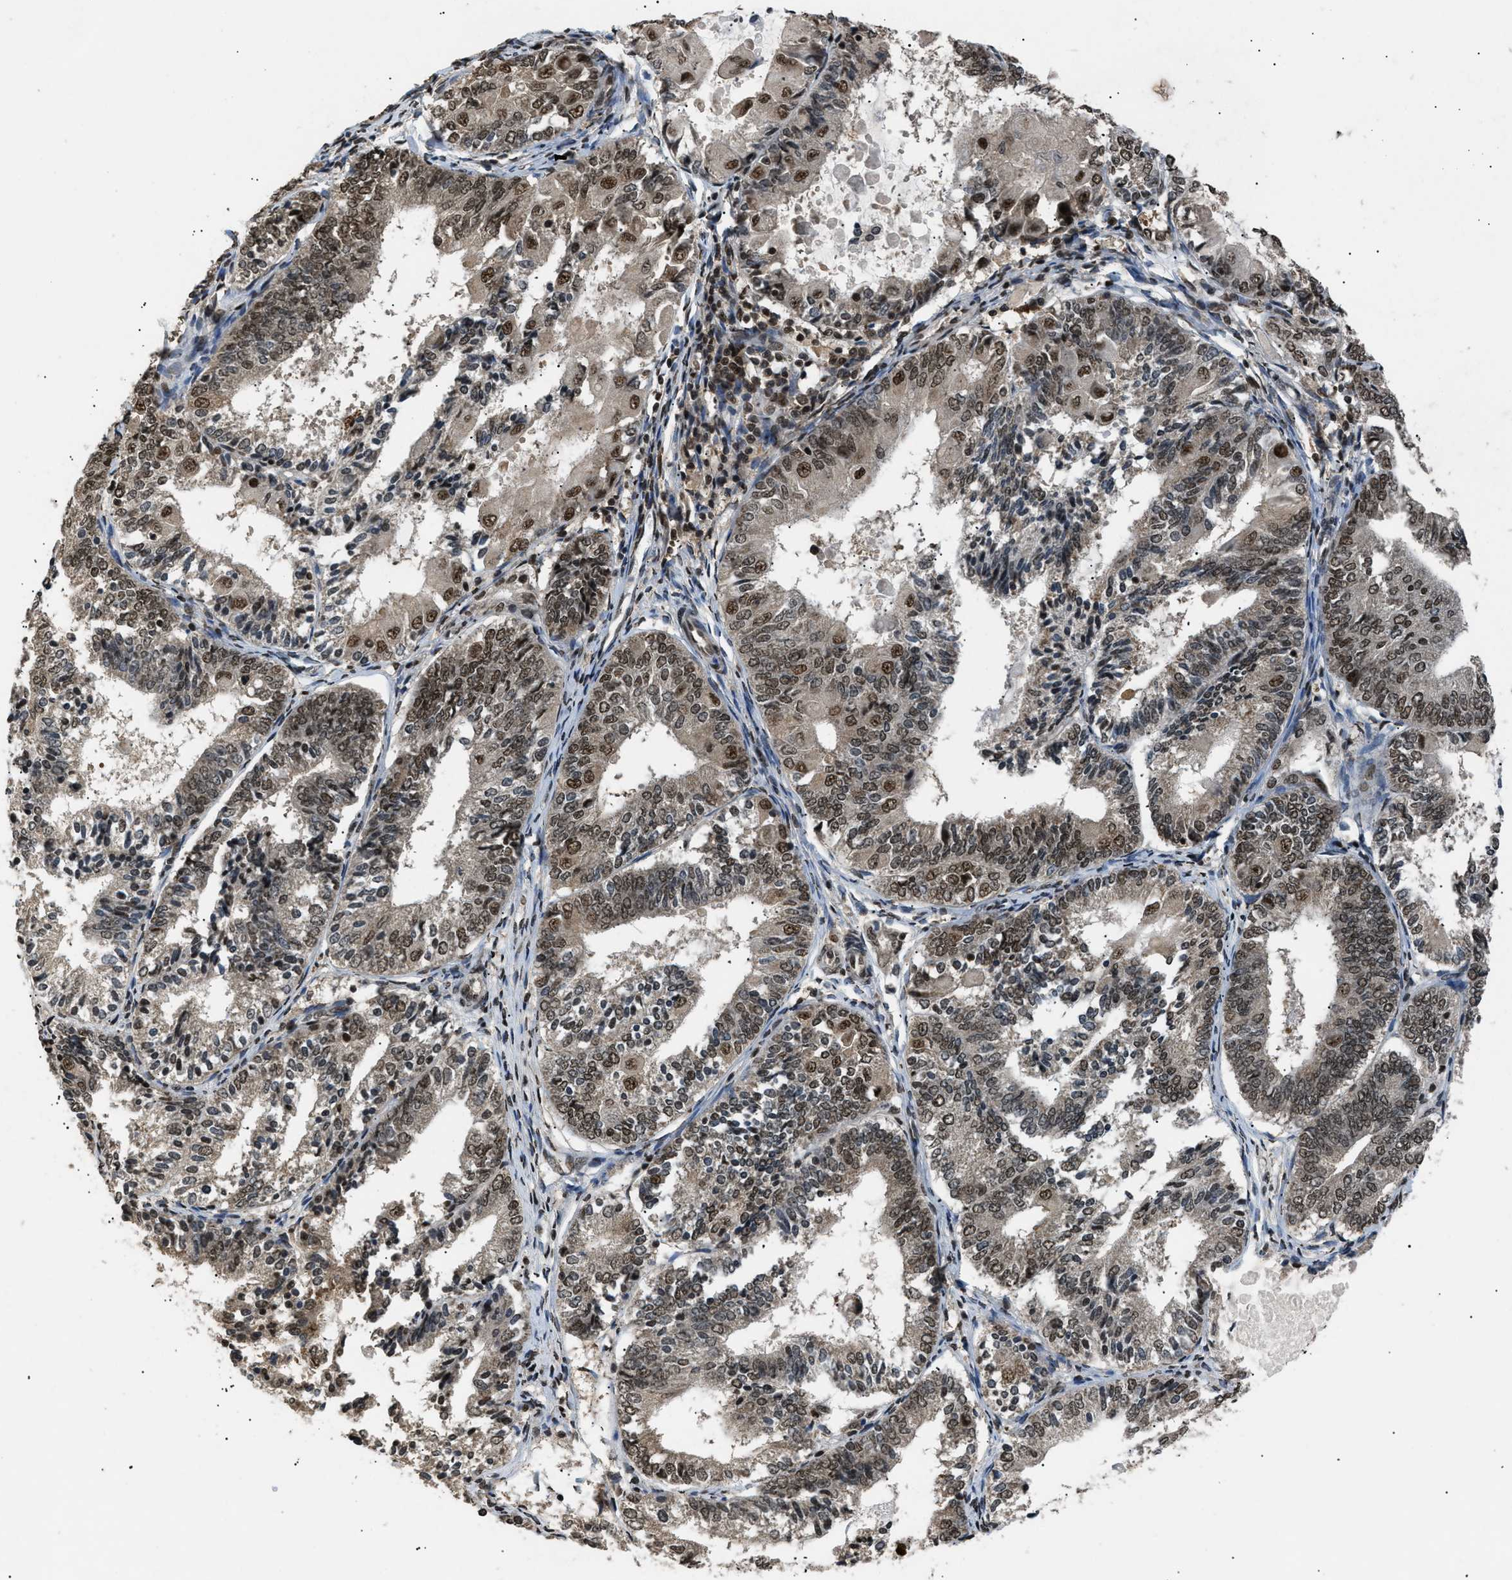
{"staining": {"intensity": "moderate", "quantity": ">75%", "location": "nuclear"}, "tissue": "endometrial cancer", "cell_type": "Tumor cells", "image_type": "cancer", "snomed": [{"axis": "morphology", "description": "Adenocarcinoma, NOS"}, {"axis": "topography", "description": "Endometrium"}], "caption": "Immunohistochemistry (IHC) image of human endometrial cancer (adenocarcinoma) stained for a protein (brown), which displays medium levels of moderate nuclear expression in about >75% of tumor cells.", "gene": "RBM5", "patient": {"sex": "female", "age": 81}}